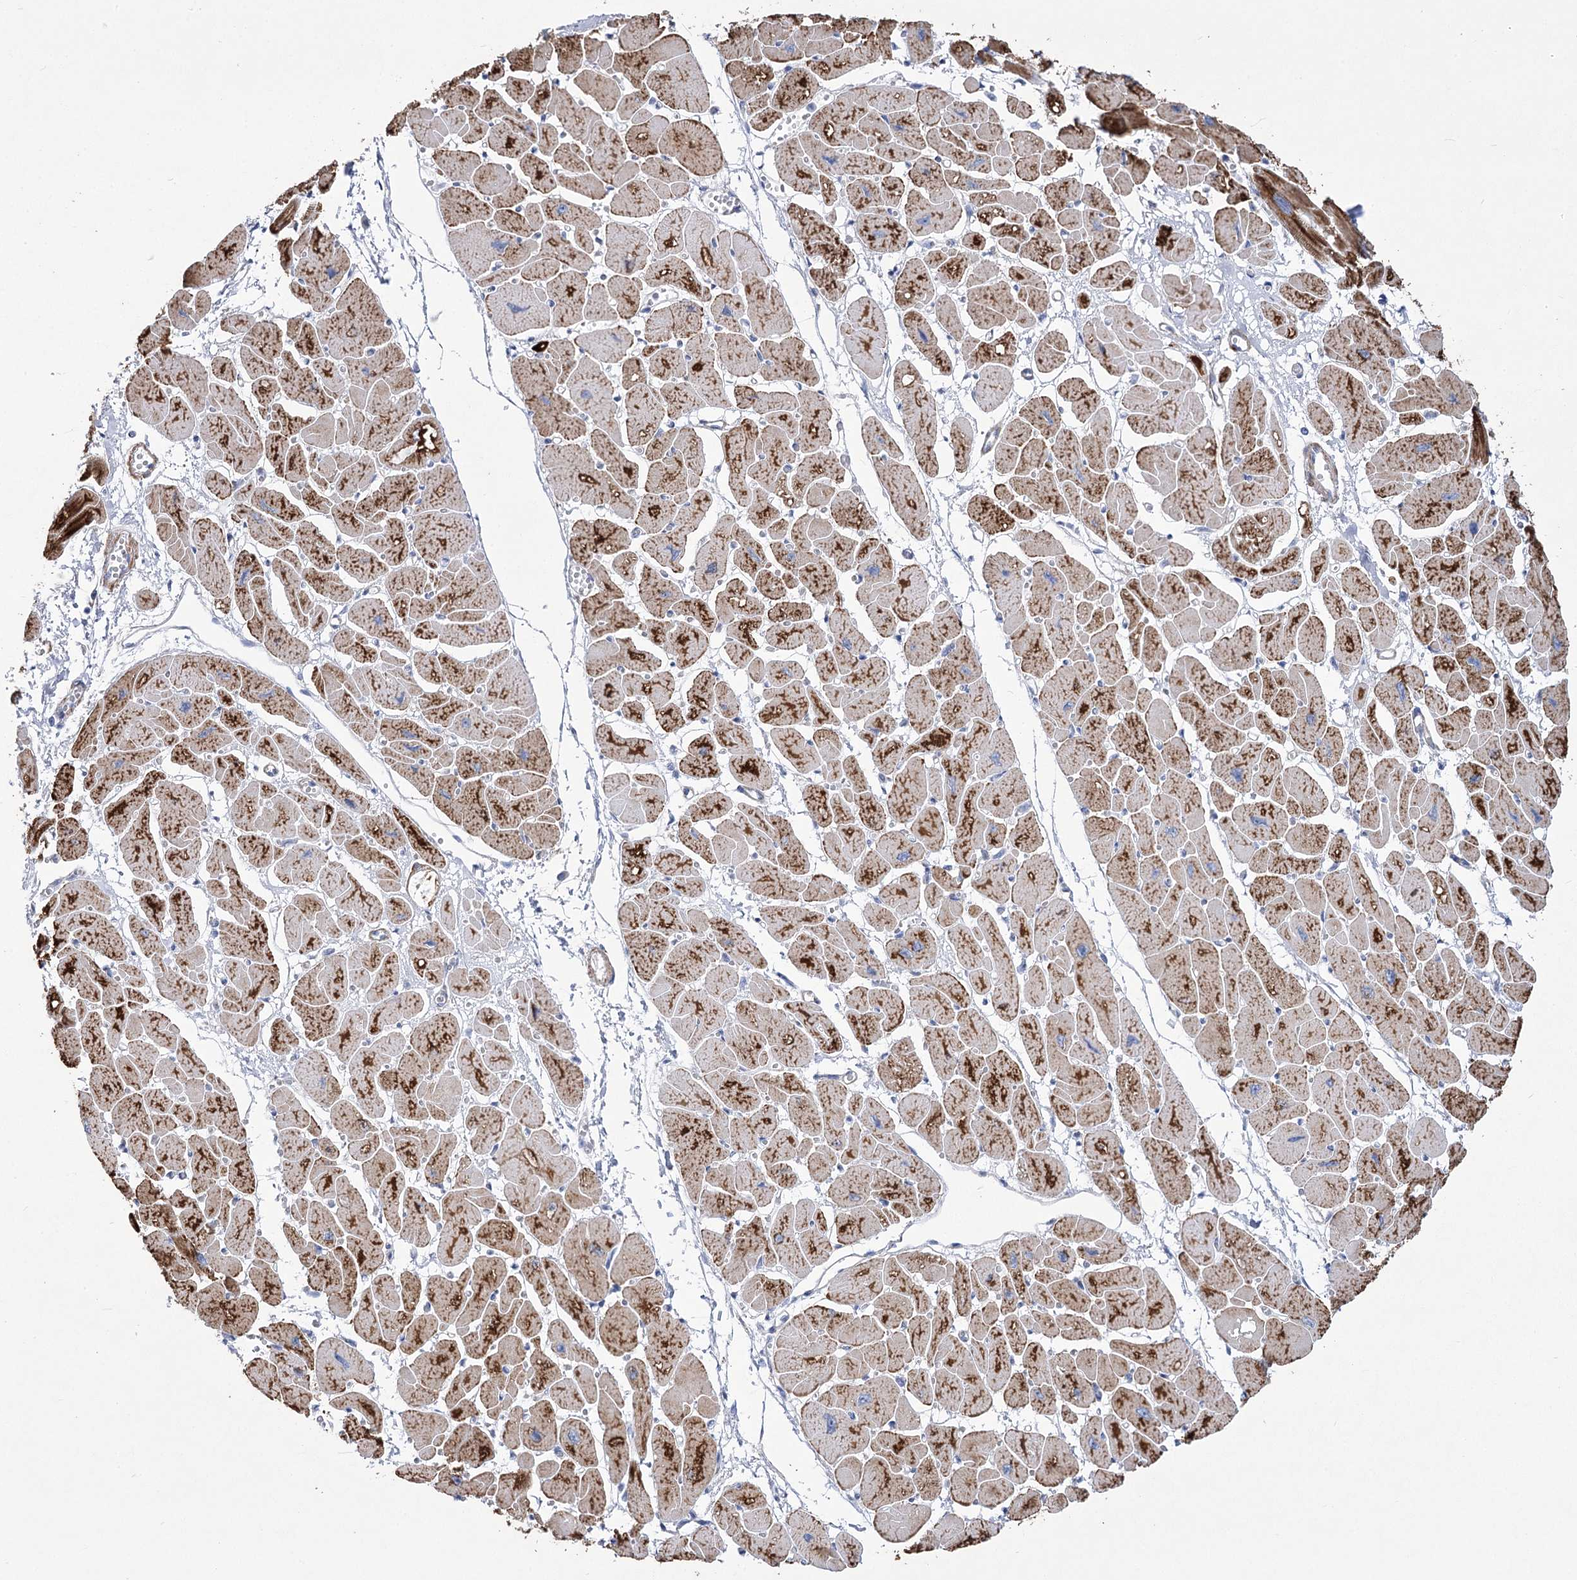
{"staining": {"intensity": "strong", "quantity": ">75%", "location": "cytoplasmic/membranous"}, "tissue": "heart muscle", "cell_type": "Cardiomyocytes", "image_type": "normal", "snomed": [{"axis": "morphology", "description": "Normal tissue, NOS"}, {"axis": "topography", "description": "Heart"}], "caption": "The histopathology image demonstrates staining of benign heart muscle, revealing strong cytoplasmic/membranous protein positivity (brown color) within cardiomyocytes.", "gene": "PDHB", "patient": {"sex": "female", "age": 54}}